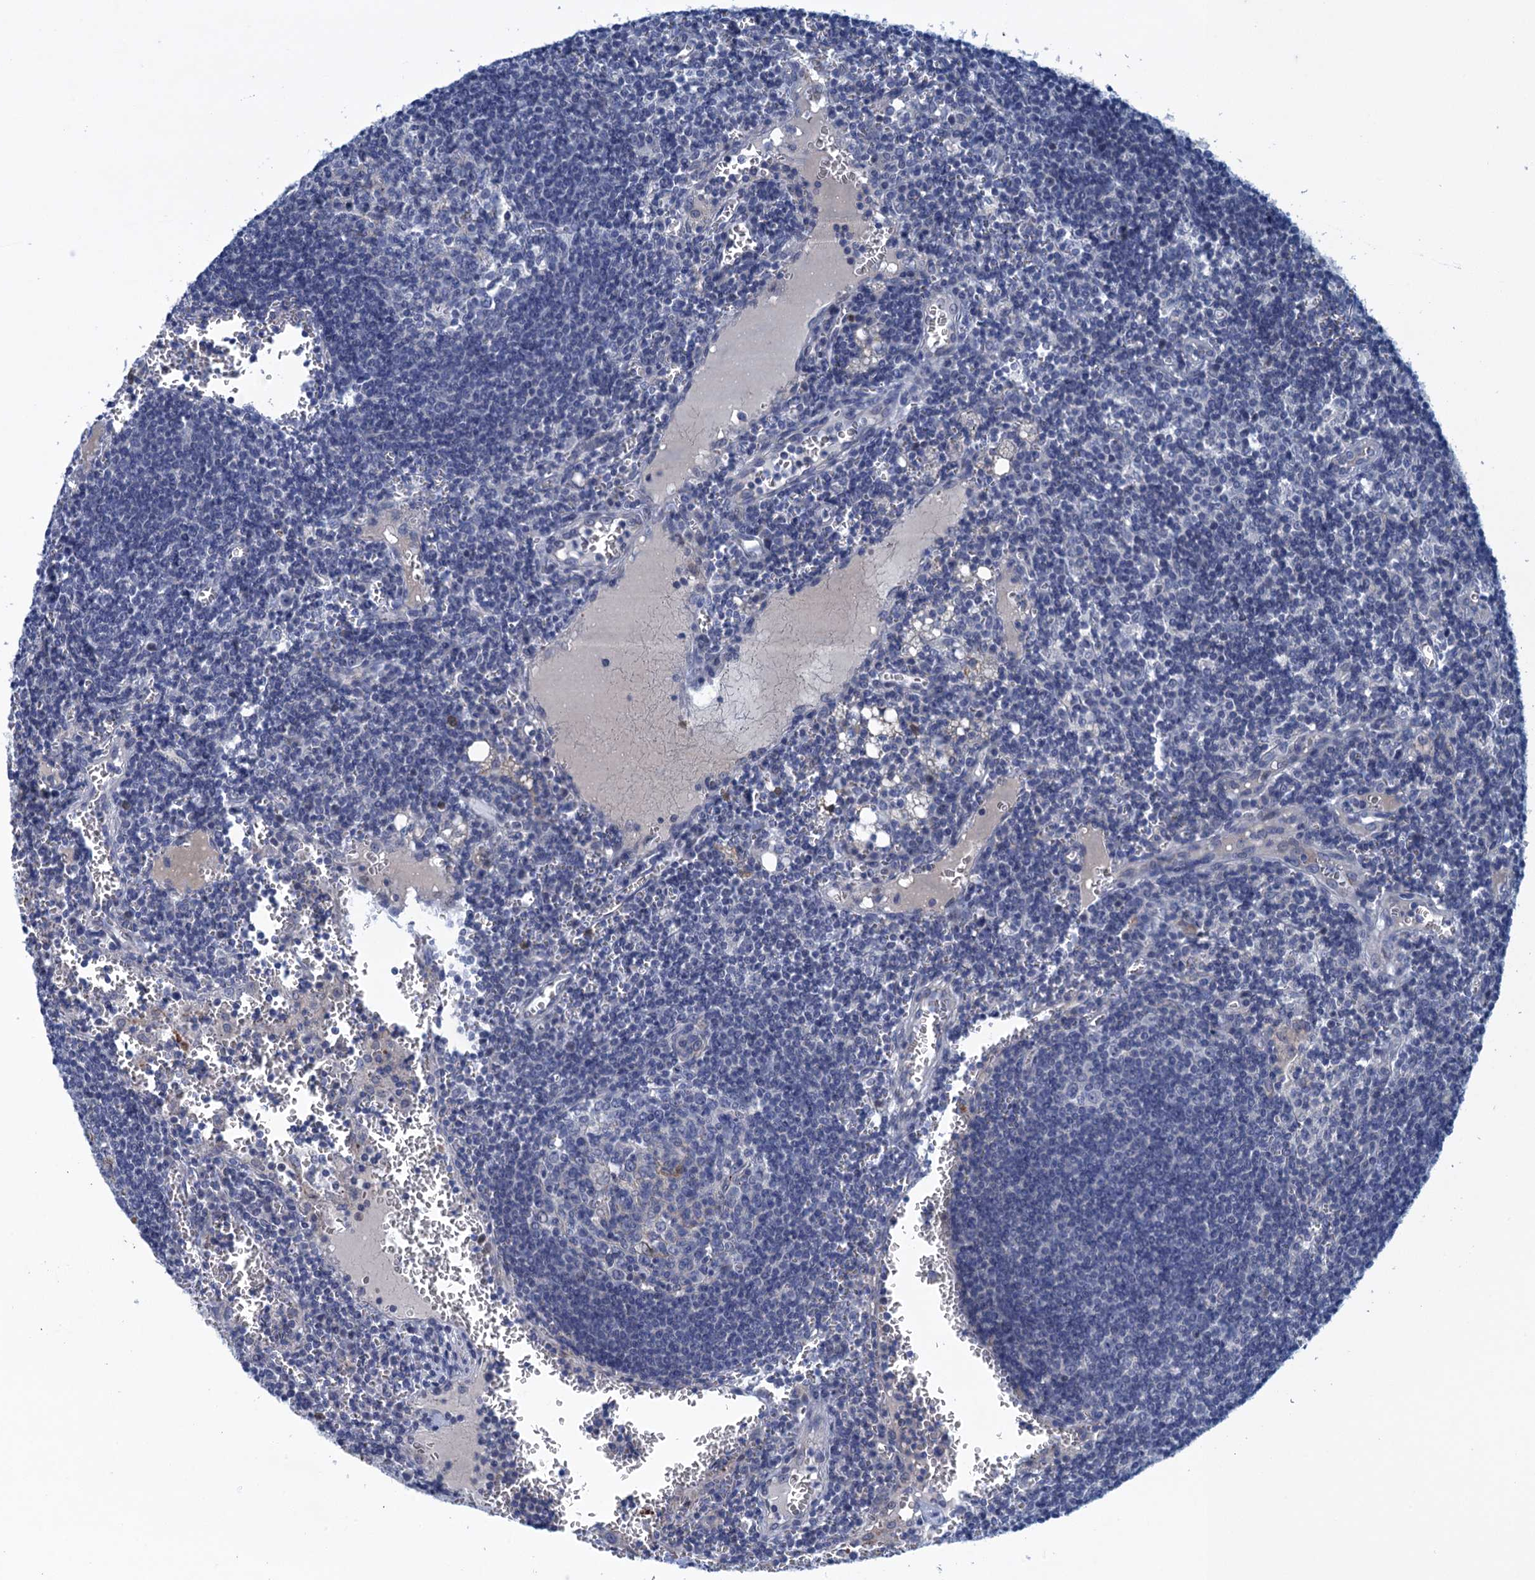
{"staining": {"intensity": "negative", "quantity": "none", "location": "none"}, "tissue": "lymph node", "cell_type": "Germinal center cells", "image_type": "normal", "snomed": [{"axis": "morphology", "description": "Normal tissue, NOS"}, {"axis": "topography", "description": "Lymph node"}], "caption": "A high-resolution photomicrograph shows immunohistochemistry (IHC) staining of unremarkable lymph node, which demonstrates no significant staining in germinal center cells. The staining was performed using DAB (3,3'-diaminobenzidine) to visualize the protein expression in brown, while the nuclei were stained in blue with hematoxylin (Magnification: 20x).", "gene": "SCEL", "patient": {"sex": "female", "age": 73}}